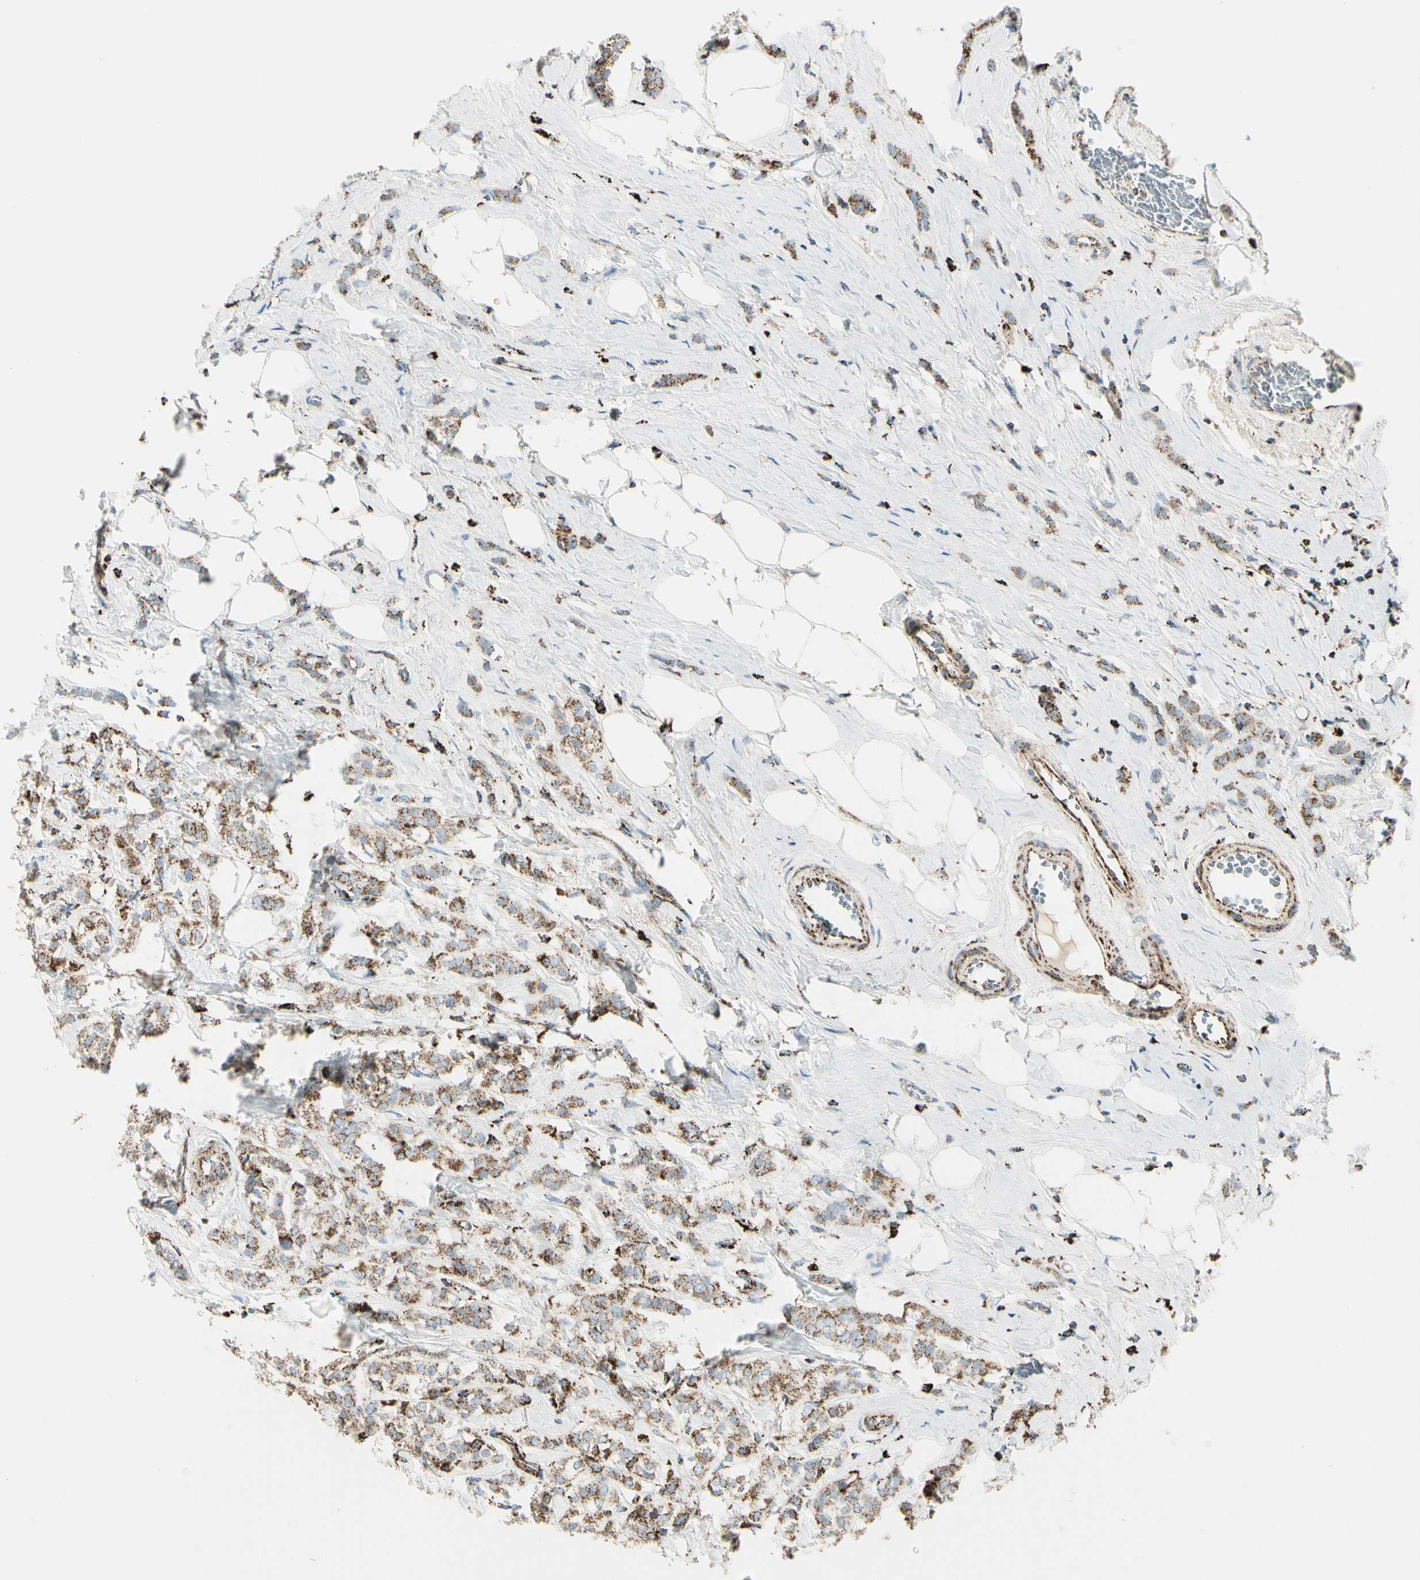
{"staining": {"intensity": "moderate", "quantity": ">75%", "location": "cytoplasmic/membranous"}, "tissue": "breast cancer", "cell_type": "Tumor cells", "image_type": "cancer", "snomed": [{"axis": "morphology", "description": "Lobular carcinoma"}, {"axis": "topography", "description": "Breast"}], "caption": "DAB (3,3'-diaminobenzidine) immunohistochemical staining of human lobular carcinoma (breast) shows moderate cytoplasmic/membranous protein positivity in approximately >75% of tumor cells.", "gene": "ME2", "patient": {"sex": "female", "age": 60}}